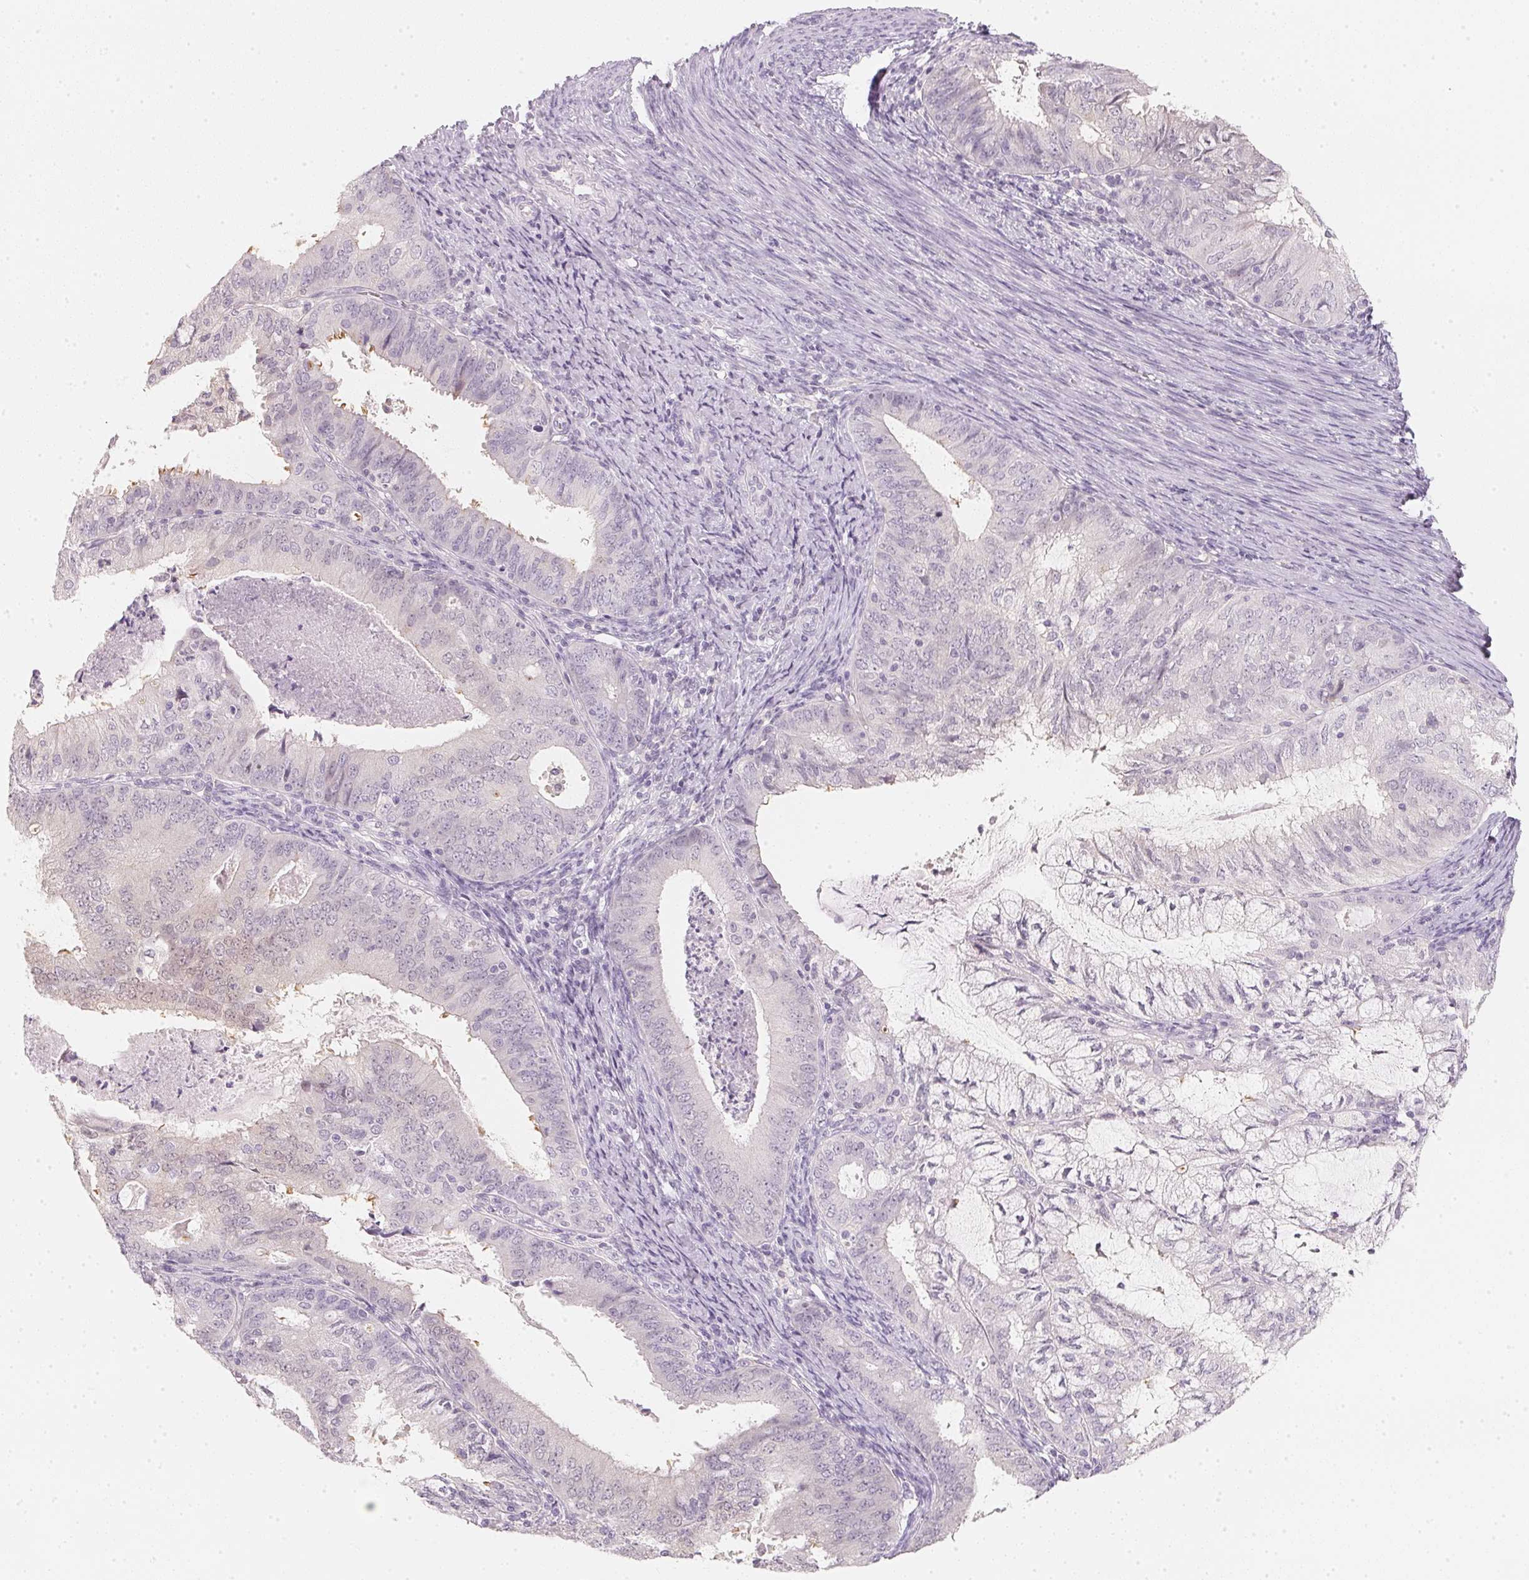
{"staining": {"intensity": "negative", "quantity": "none", "location": "none"}, "tissue": "endometrial cancer", "cell_type": "Tumor cells", "image_type": "cancer", "snomed": [{"axis": "morphology", "description": "Adenocarcinoma, NOS"}, {"axis": "topography", "description": "Endometrium"}], "caption": "Image shows no significant protein positivity in tumor cells of endometrial cancer.", "gene": "CFAP276", "patient": {"sex": "female", "age": 57}}